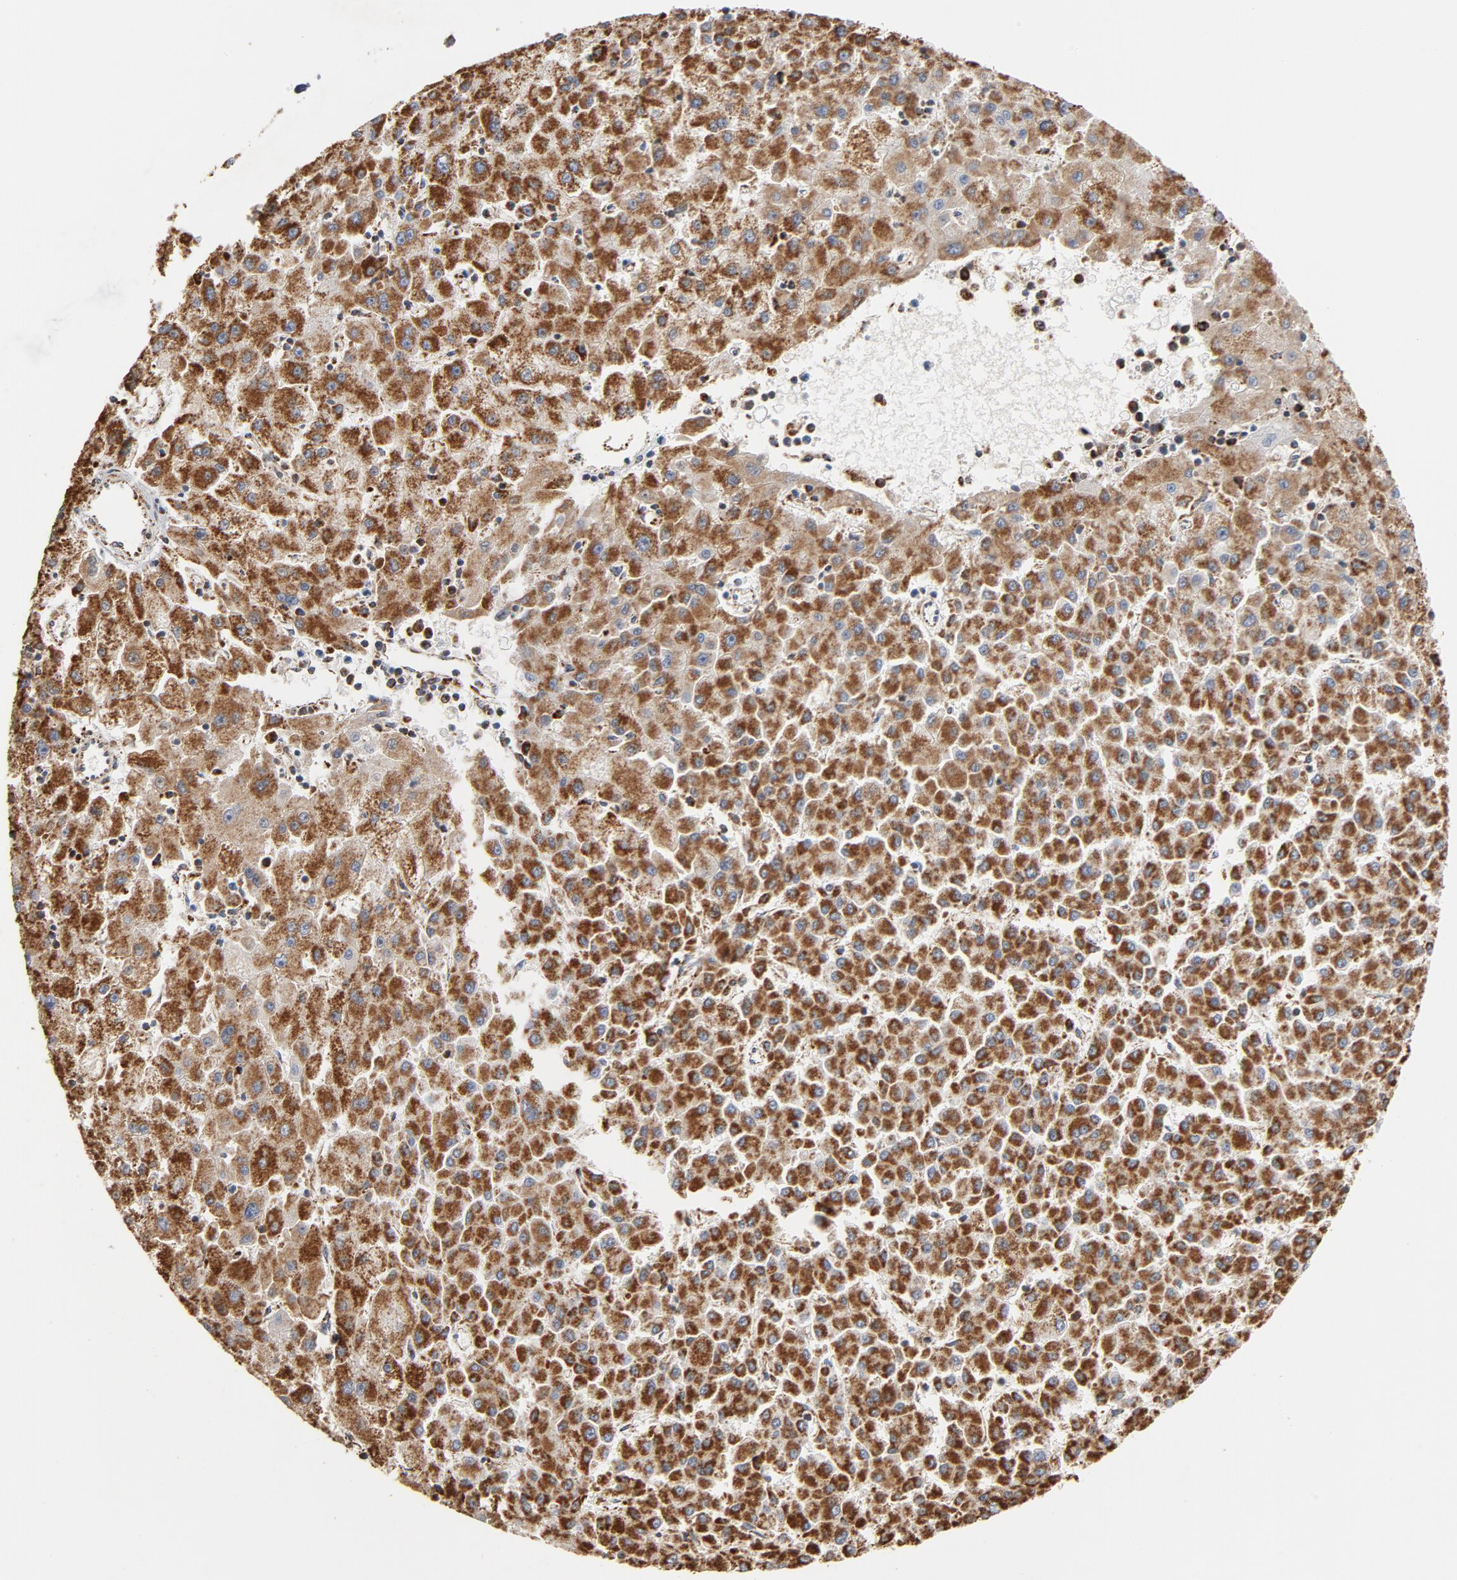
{"staining": {"intensity": "strong", "quantity": ">75%", "location": "cytoplasmic/membranous"}, "tissue": "liver cancer", "cell_type": "Tumor cells", "image_type": "cancer", "snomed": [{"axis": "morphology", "description": "Carcinoma, Hepatocellular, NOS"}, {"axis": "topography", "description": "Liver"}], "caption": "Approximately >75% of tumor cells in hepatocellular carcinoma (liver) demonstrate strong cytoplasmic/membranous protein expression as visualized by brown immunohistochemical staining.", "gene": "NDUFS4", "patient": {"sex": "male", "age": 72}}